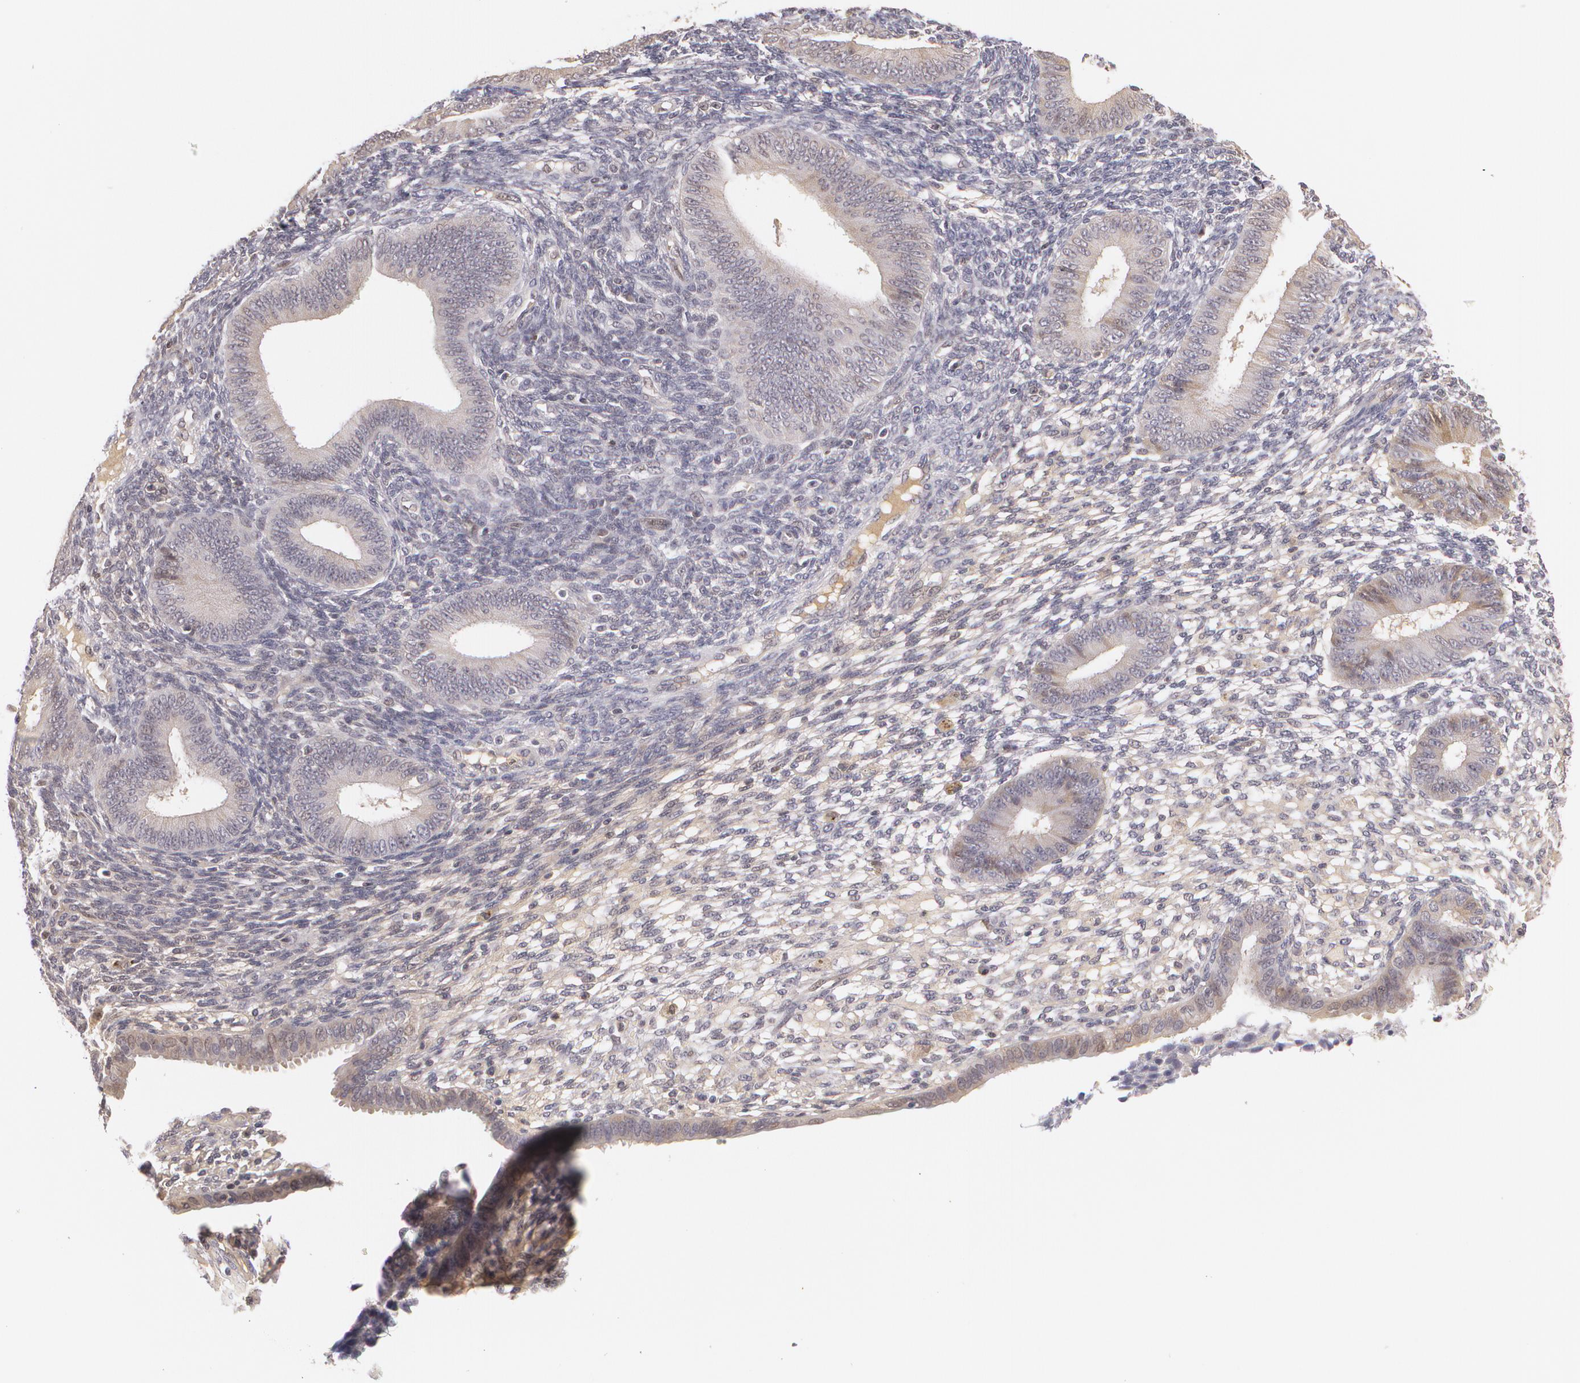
{"staining": {"intensity": "weak", "quantity": "<25%", "location": "cytoplasmic/membranous"}, "tissue": "endometrium", "cell_type": "Cells in endometrial stroma", "image_type": "normal", "snomed": [{"axis": "morphology", "description": "Normal tissue, NOS"}, {"axis": "topography", "description": "Endometrium"}], "caption": "Immunohistochemical staining of benign endometrium displays no significant positivity in cells in endometrial stroma. (Brightfield microscopy of DAB (3,3'-diaminobenzidine) immunohistochemistry at high magnification).", "gene": "LRG1", "patient": {"sex": "female", "age": 42}}